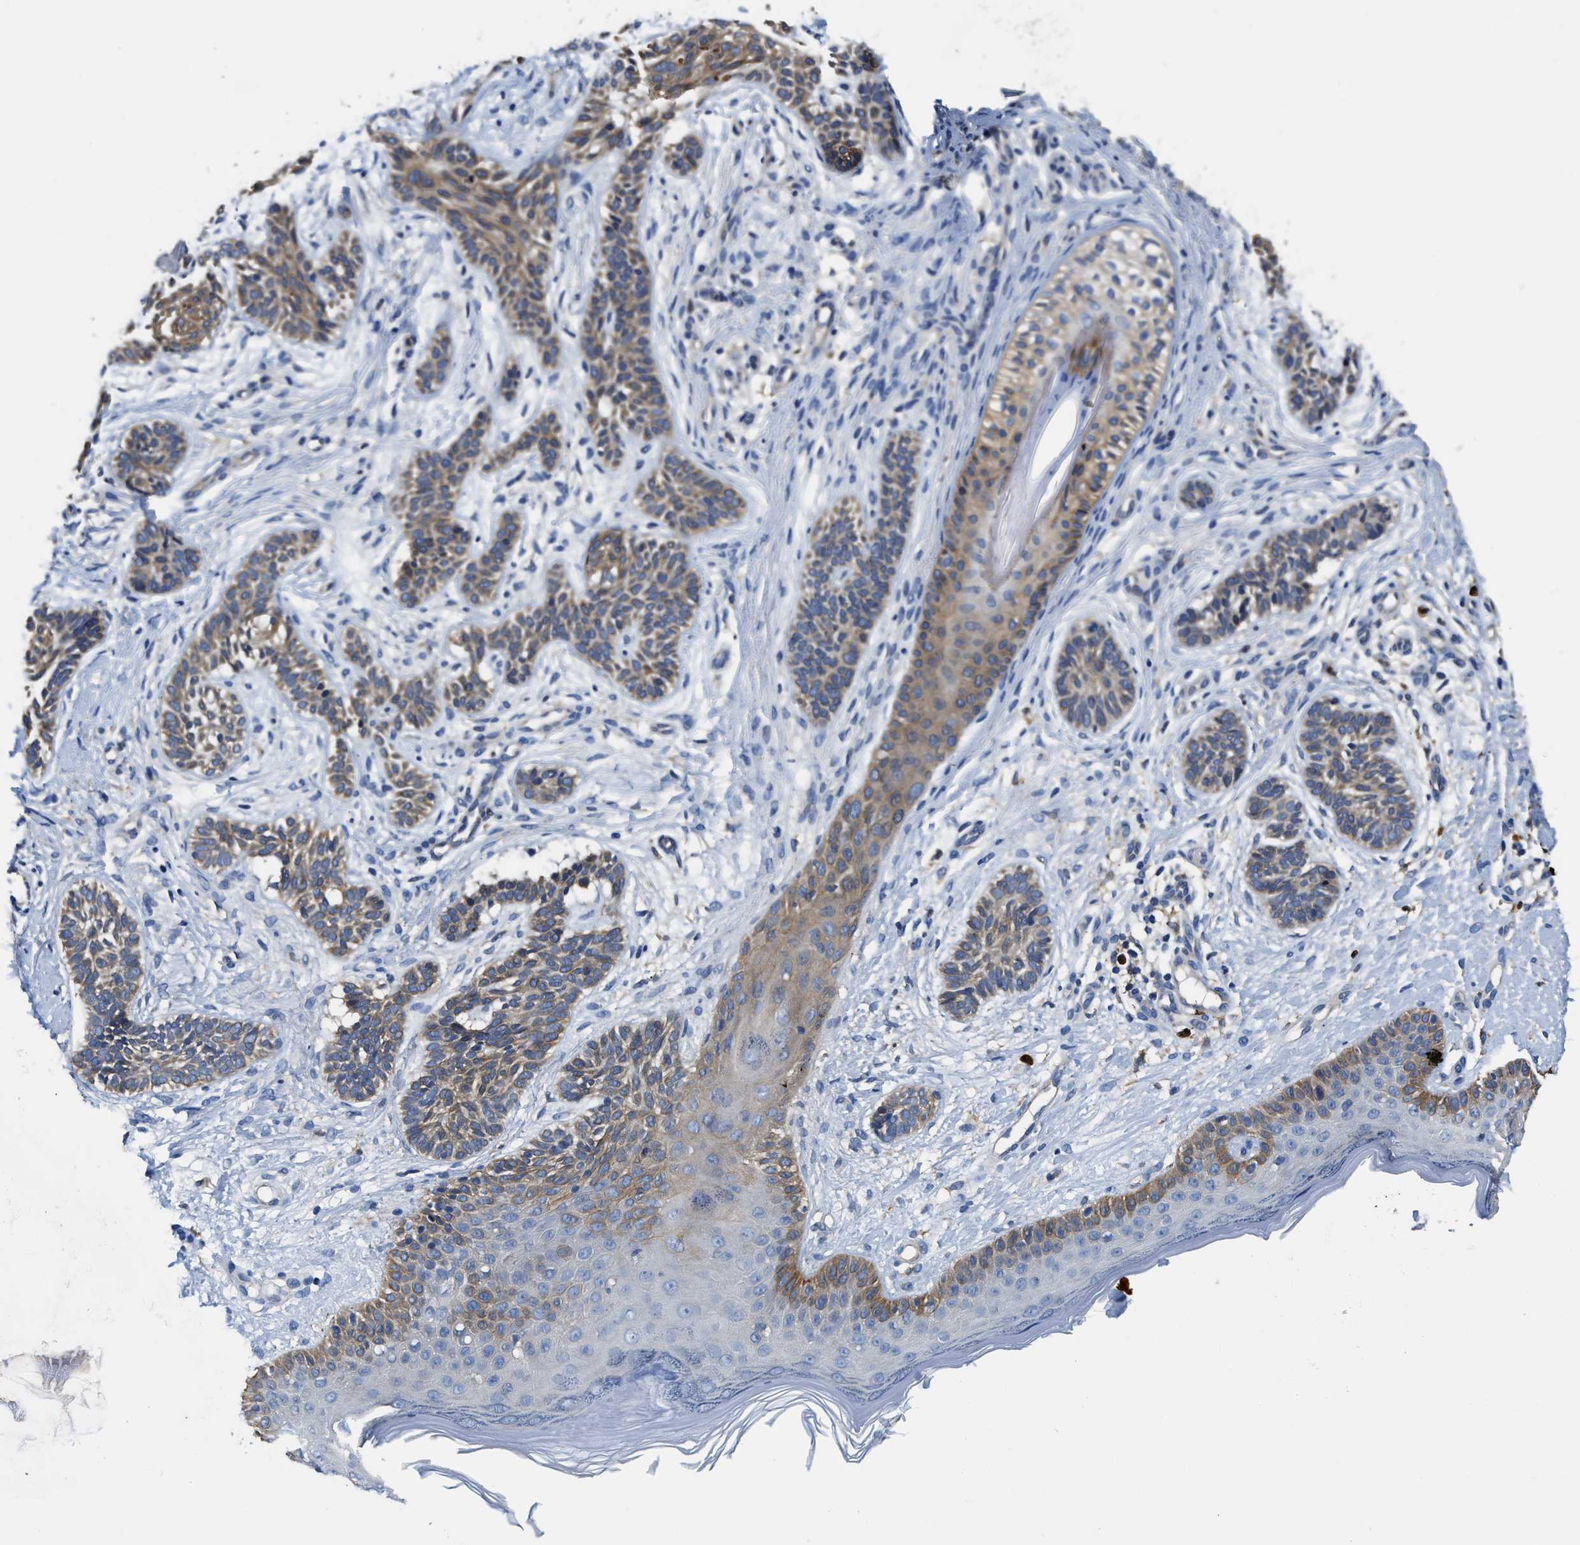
{"staining": {"intensity": "weak", "quantity": ">75%", "location": "cytoplasmic/membranous"}, "tissue": "skin cancer", "cell_type": "Tumor cells", "image_type": "cancer", "snomed": [{"axis": "morphology", "description": "Normal tissue, NOS"}, {"axis": "morphology", "description": "Basal cell carcinoma"}, {"axis": "topography", "description": "Skin"}], "caption": "Immunohistochemical staining of basal cell carcinoma (skin) reveals low levels of weak cytoplasmic/membranous staining in about >75% of tumor cells.", "gene": "TRAF6", "patient": {"sex": "male", "age": 63}}